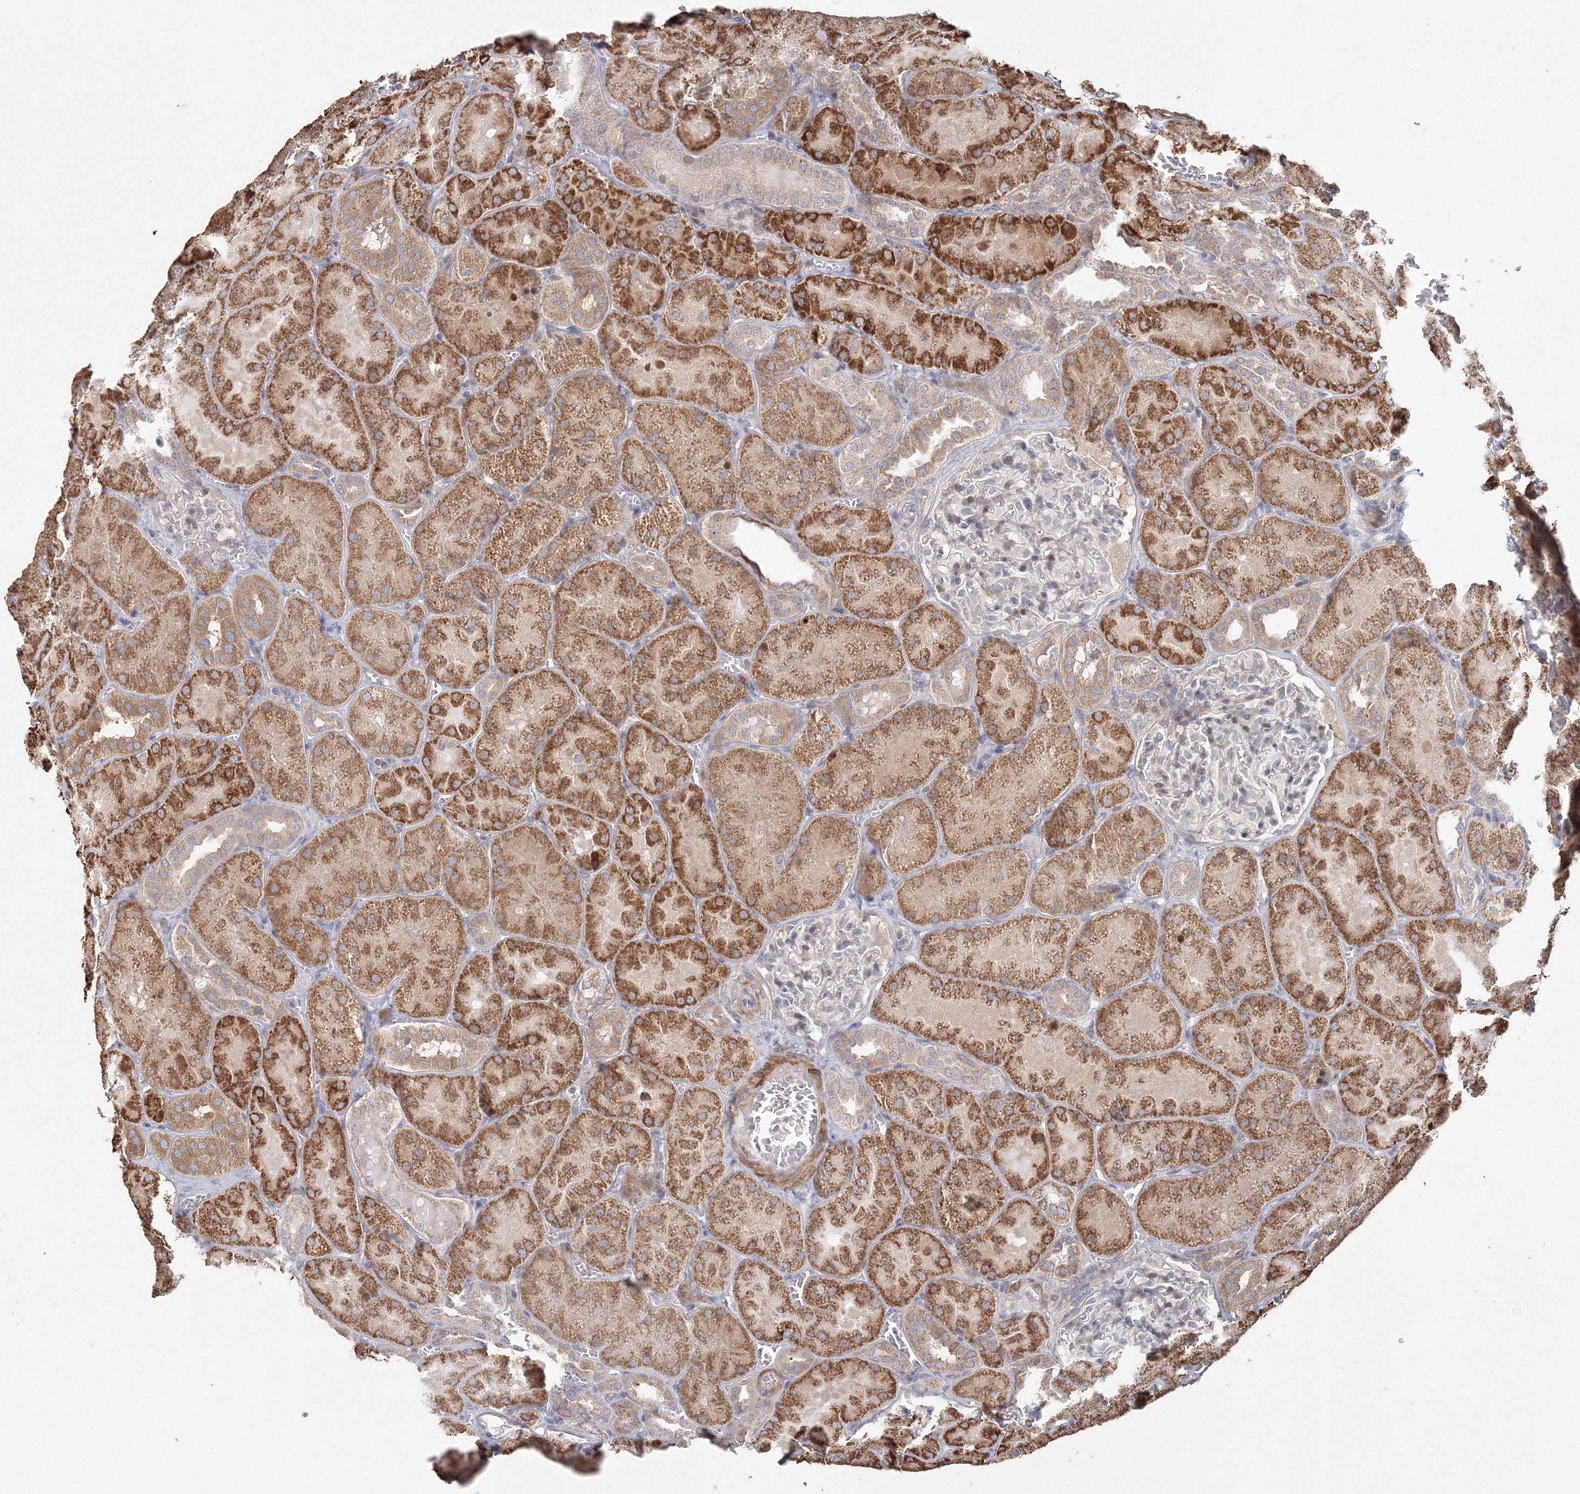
{"staining": {"intensity": "weak", "quantity": "<25%", "location": "cytoplasmic/membranous"}, "tissue": "kidney", "cell_type": "Cells in glomeruli", "image_type": "normal", "snomed": [{"axis": "morphology", "description": "Normal tissue, NOS"}, {"axis": "topography", "description": "Kidney"}], "caption": "High magnification brightfield microscopy of normal kidney stained with DAB (3,3'-diaminobenzidine) (brown) and counterstained with hematoxylin (blue): cells in glomeruli show no significant positivity.", "gene": "TACC2", "patient": {"sex": "male", "age": 28}}